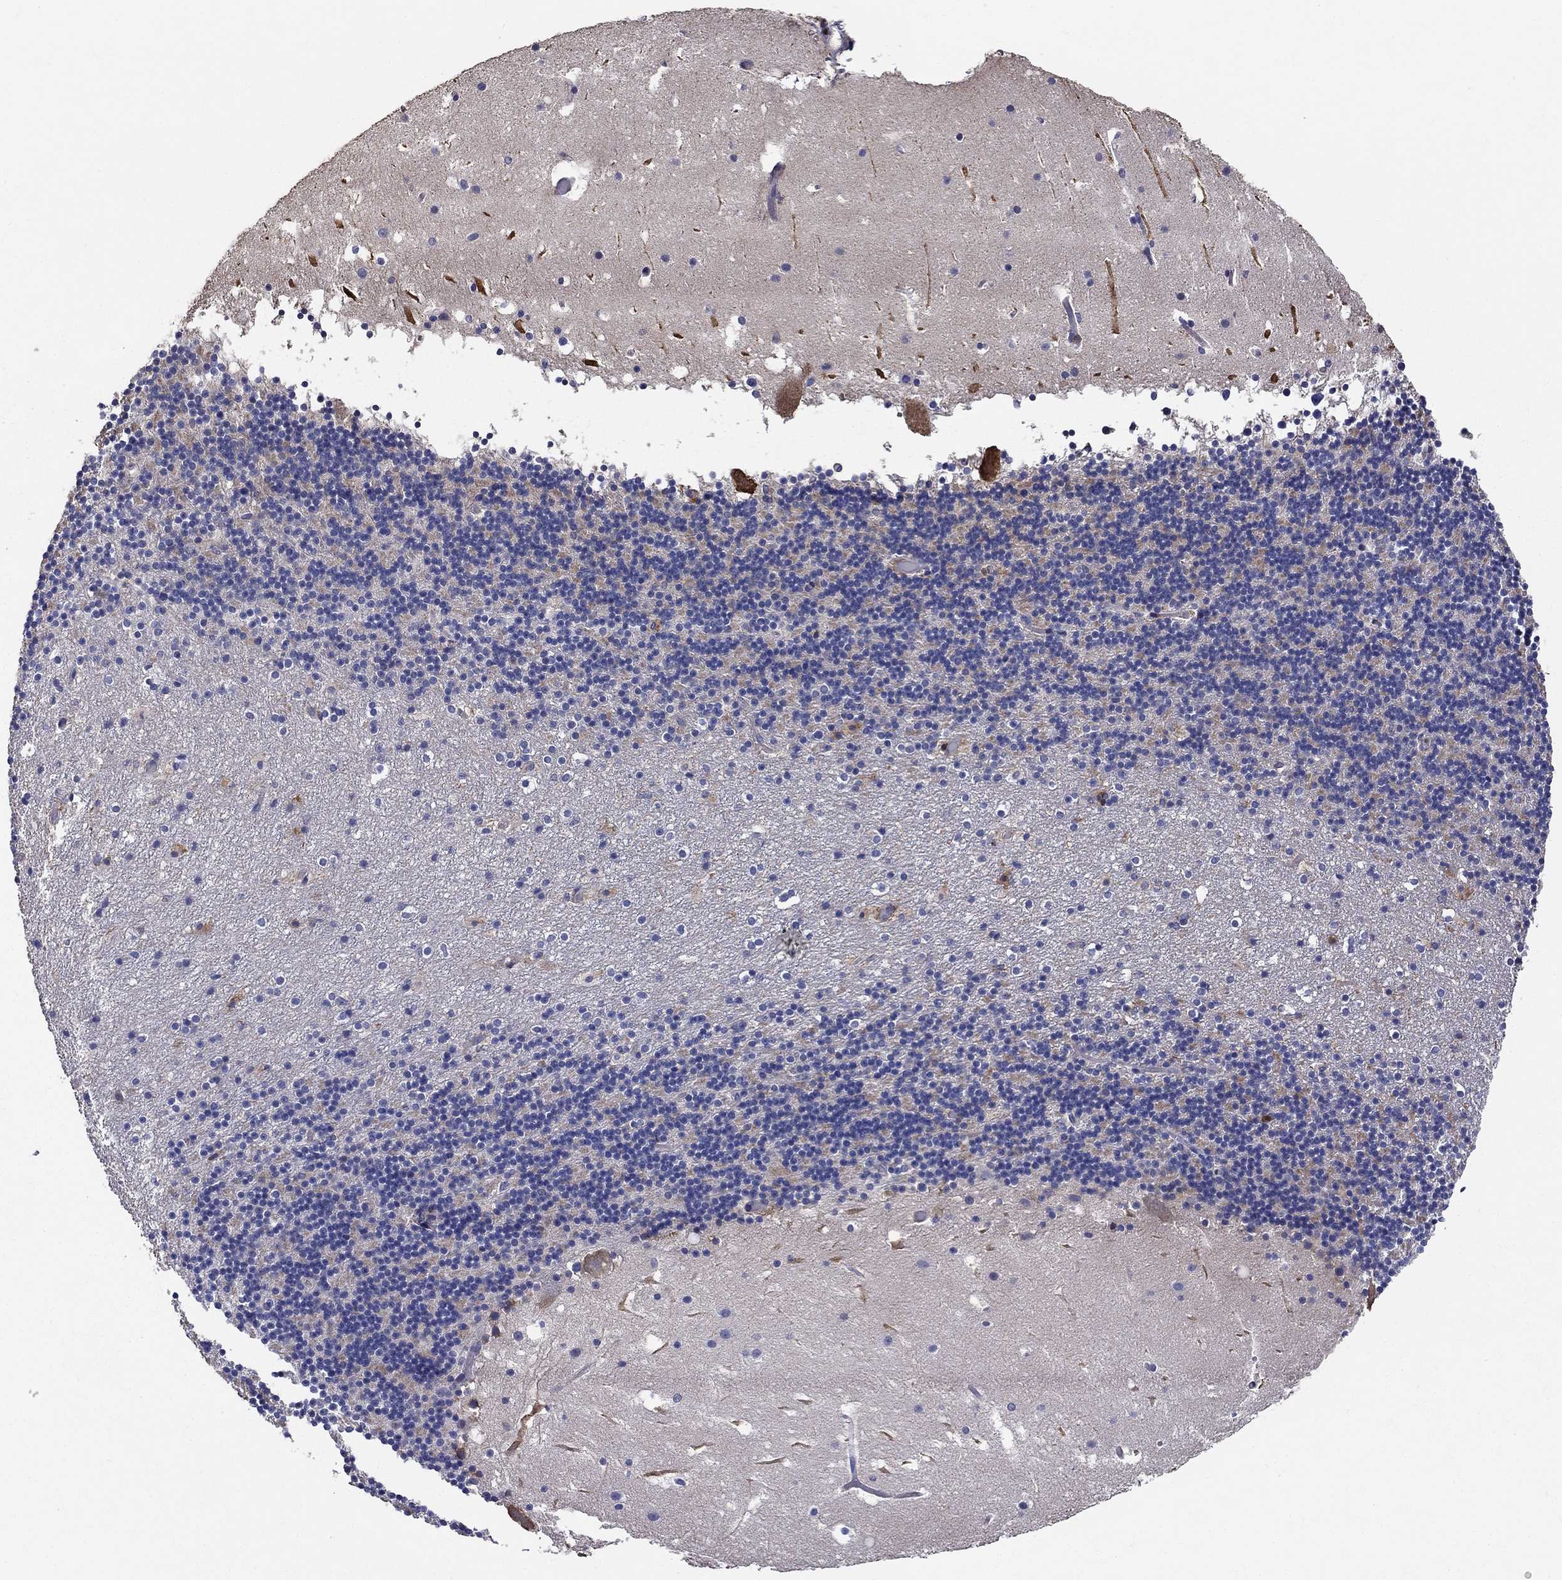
{"staining": {"intensity": "weak", "quantity": "<25%", "location": "cytoplasmic/membranous"}, "tissue": "cerebellum", "cell_type": "Cells in granular layer", "image_type": "normal", "snomed": [{"axis": "morphology", "description": "Normal tissue, NOS"}, {"axis": "topography", "description": "Cerebellum"}], "caption": "Cells in granular layer show no significant protein staining in unremarkable cerebellum.", "gene": "NPHP1", "patient": {"sex": "male", "age": 37}}